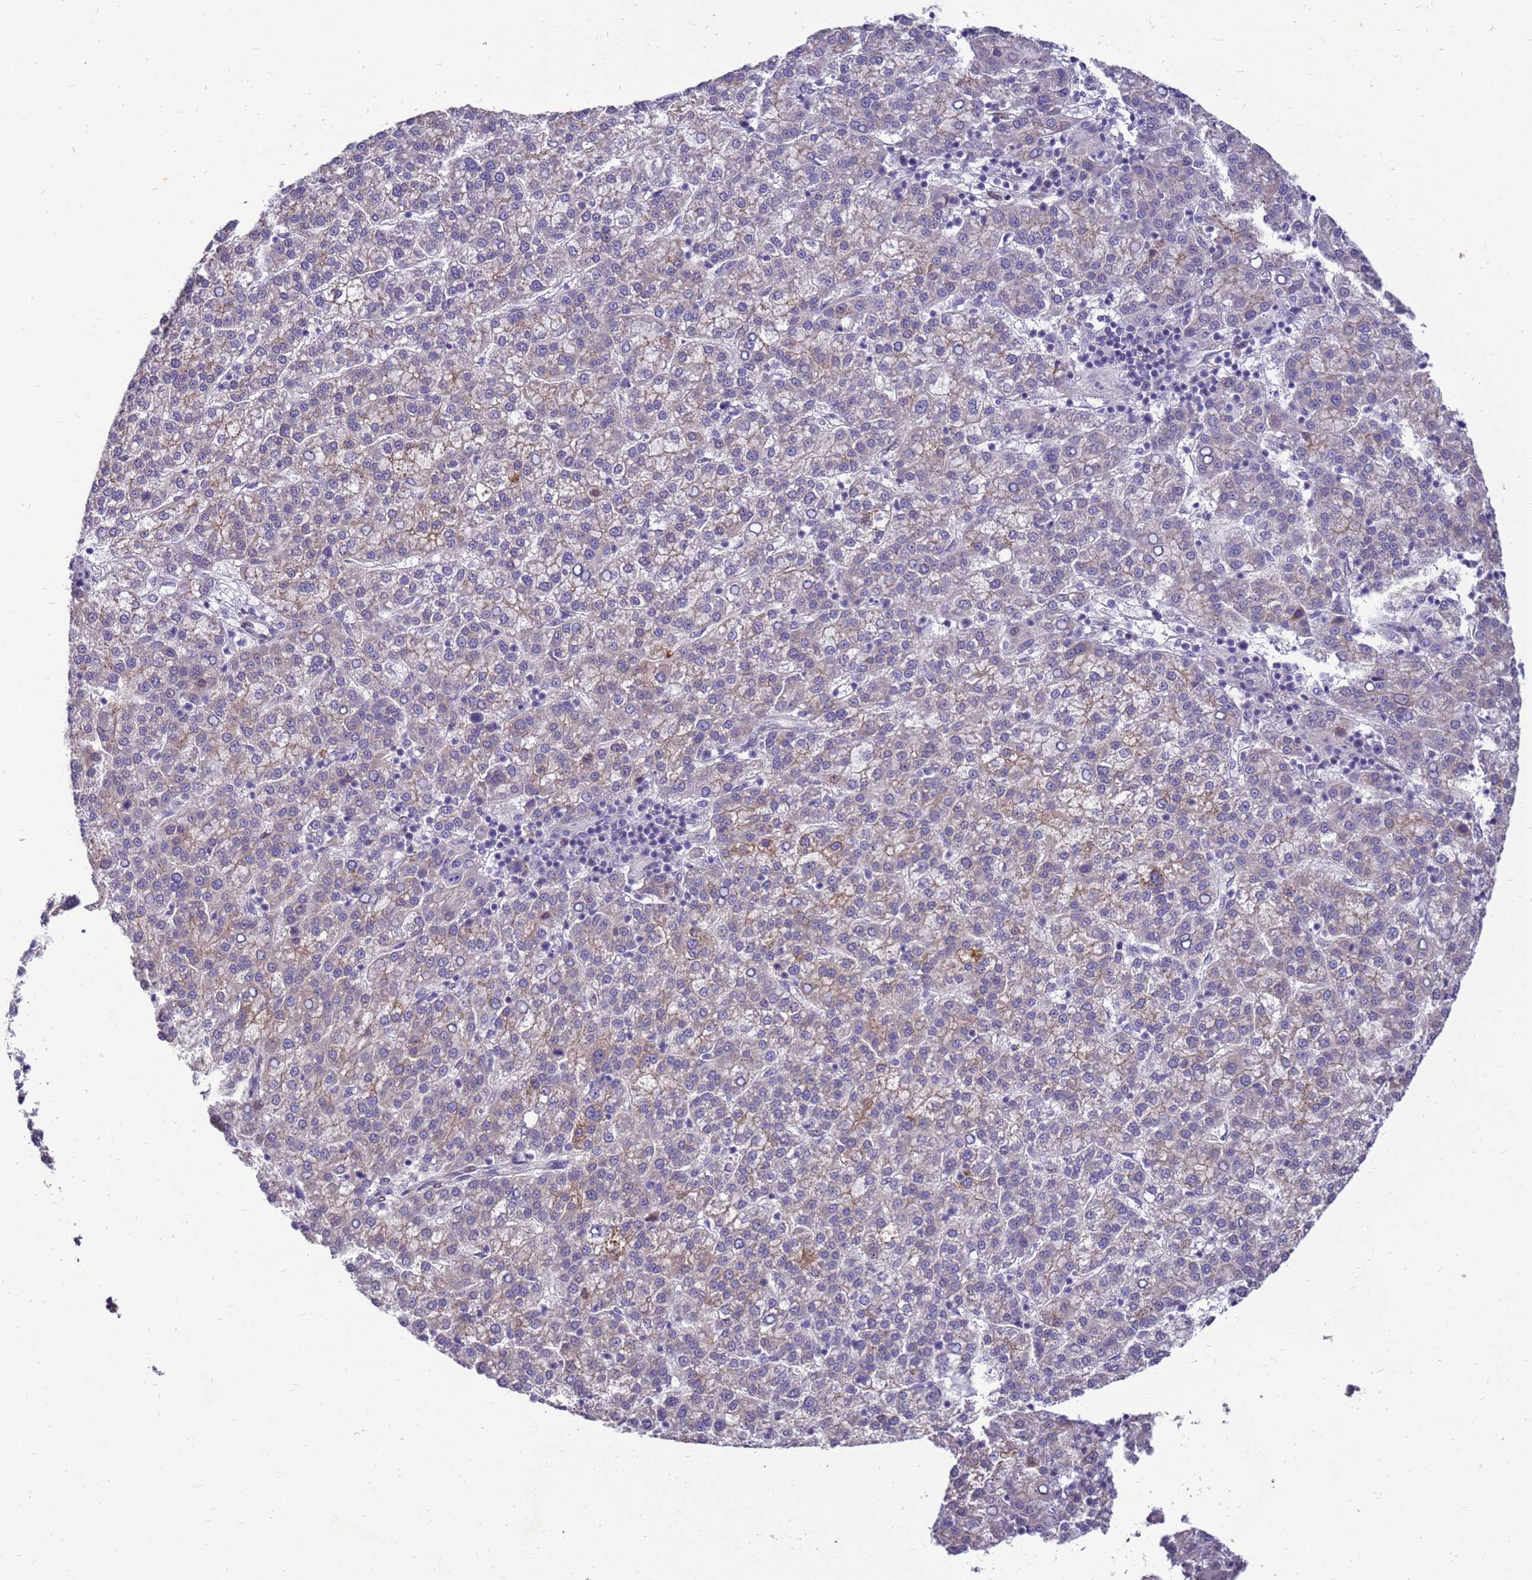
{"staining": {"intensity": "weak", "quantity": "<25%", "location": "cytoplasmic/membranous"}, "tissue": "liver cancer", "cell_type": "Tumor cells", "image_type": "cancer", "snomed": [{"axis": "morphology", "description": "Carcinoma, Hepatocellular, NOS"}, {"axis": "topography", "description": "Liver"}], "caption": "The image demonstrates no staining of tumor cells in liver hepatocellular carcinoma.", "gene": "RSPO1", "patient": {"sex": "female", "age": 58}}